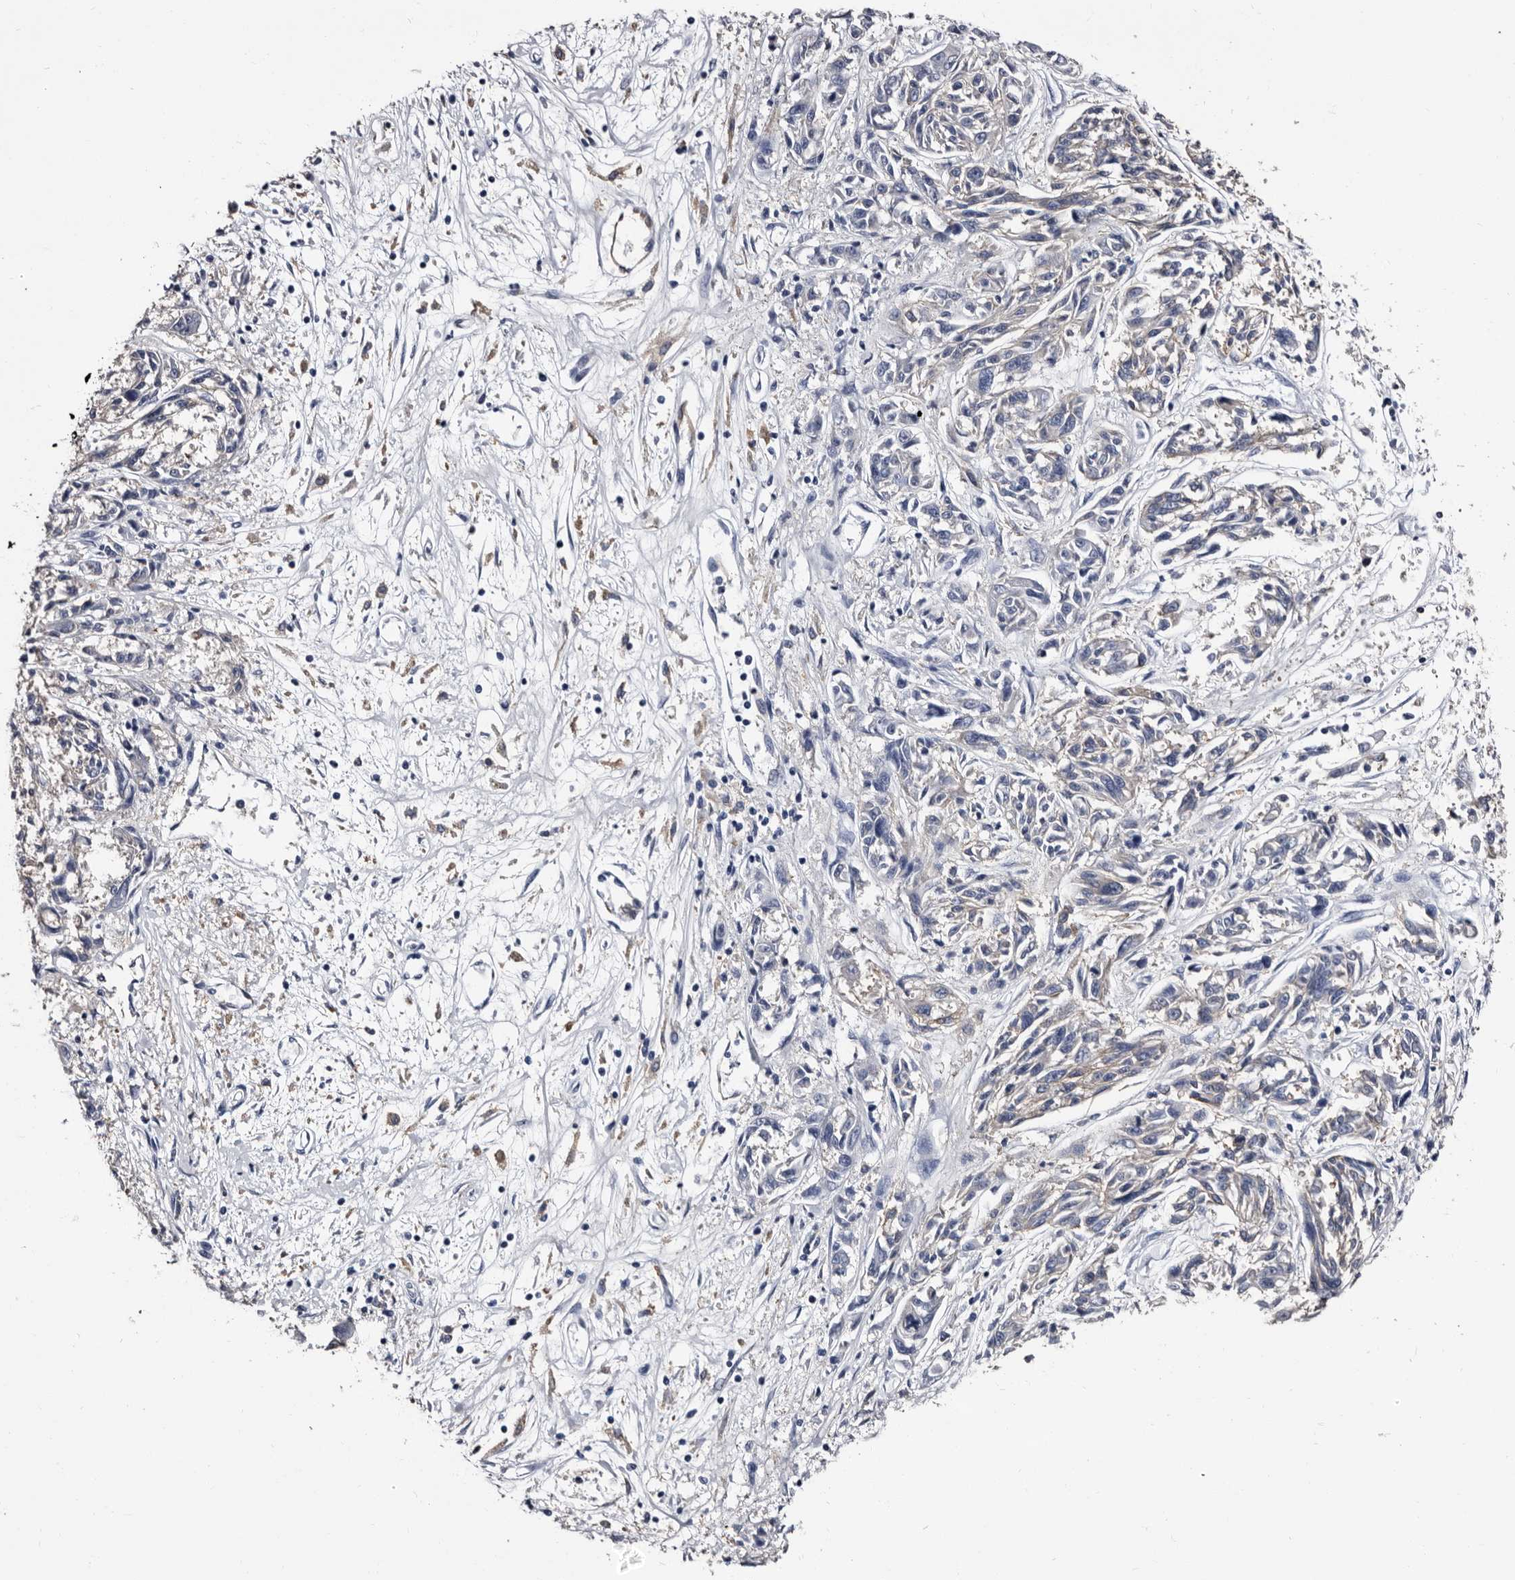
{"staining": {"intensity": "negative", "quantity": "none", "location": "none"}, "tissue": "melanoma", "cell_type": "Tumor cells", "image_type": "cancer", "snomed": [{"axis": "morphology", "description": "Malignant melanoma, NOS"}, {"axis": "topography", "description": "Skin"}], "caption": "Photomicrograph shows no significant protein staining in tumor cells of malignant melanoma.", "gene": "EPB41L3", "patient": {"sex": "male", "age": 53}}